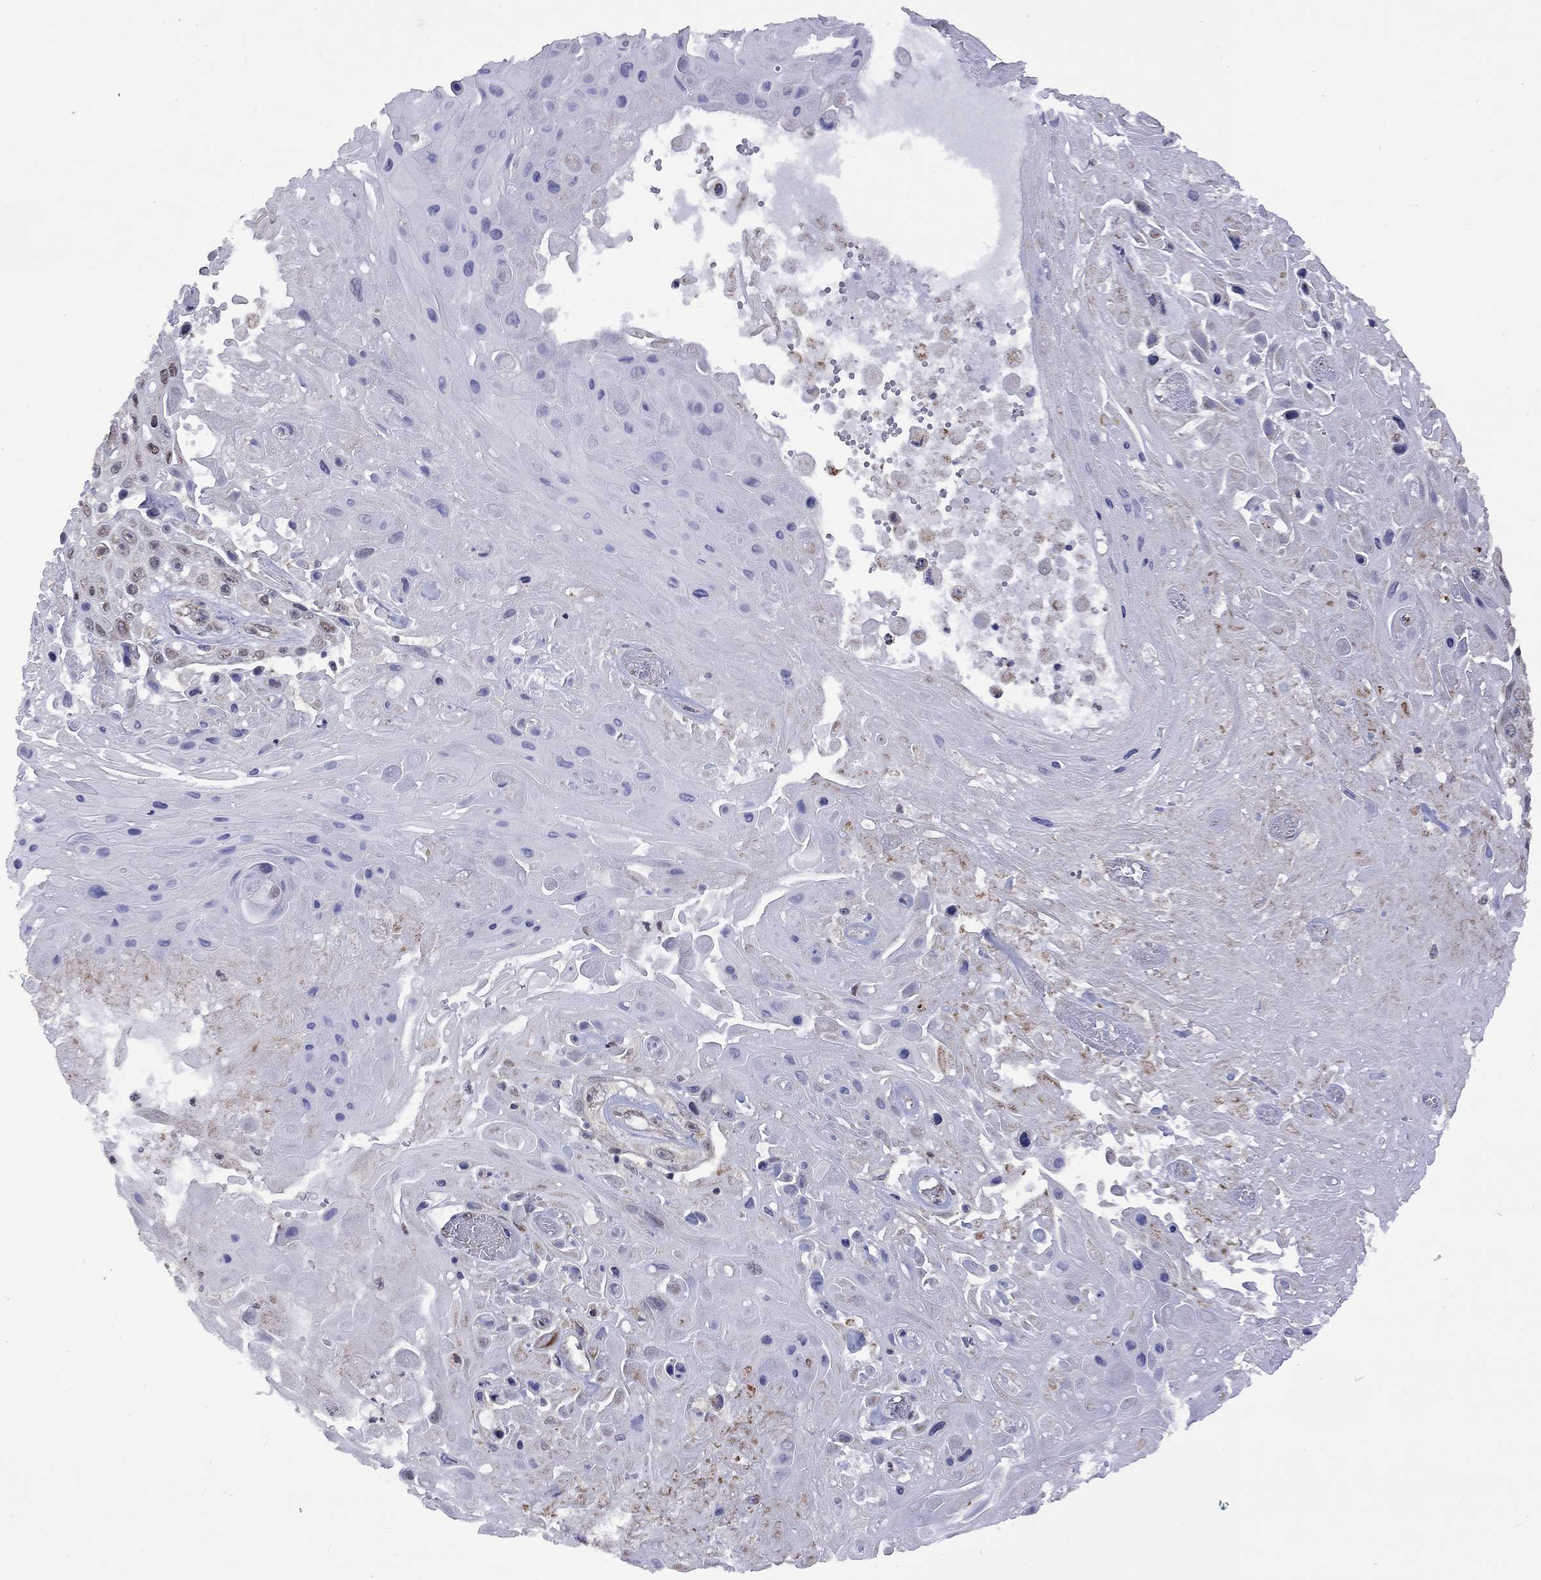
{"staining": {"intensity": "moderate", "quantity": "25%-75%", "location": "cytoplasmic/membranous"}, "tissue": "skin cancer", "cell_type": "Tumor cells", "image_type": "cancer", "snomed": [{"axis": "morphology", "description": "Squamous cell carcinoma, NOS"}, {"axis": "topography", "description": "Skin"}], "caption": "Skin cancer tissue reveals moderate cytoplasmic/membranous expression in approximately 25%-75% of tumor cells, visualized by immunohistochemistry.", "gene": "NDUFB1", "patient": {"sex": "male", "age": 82}}